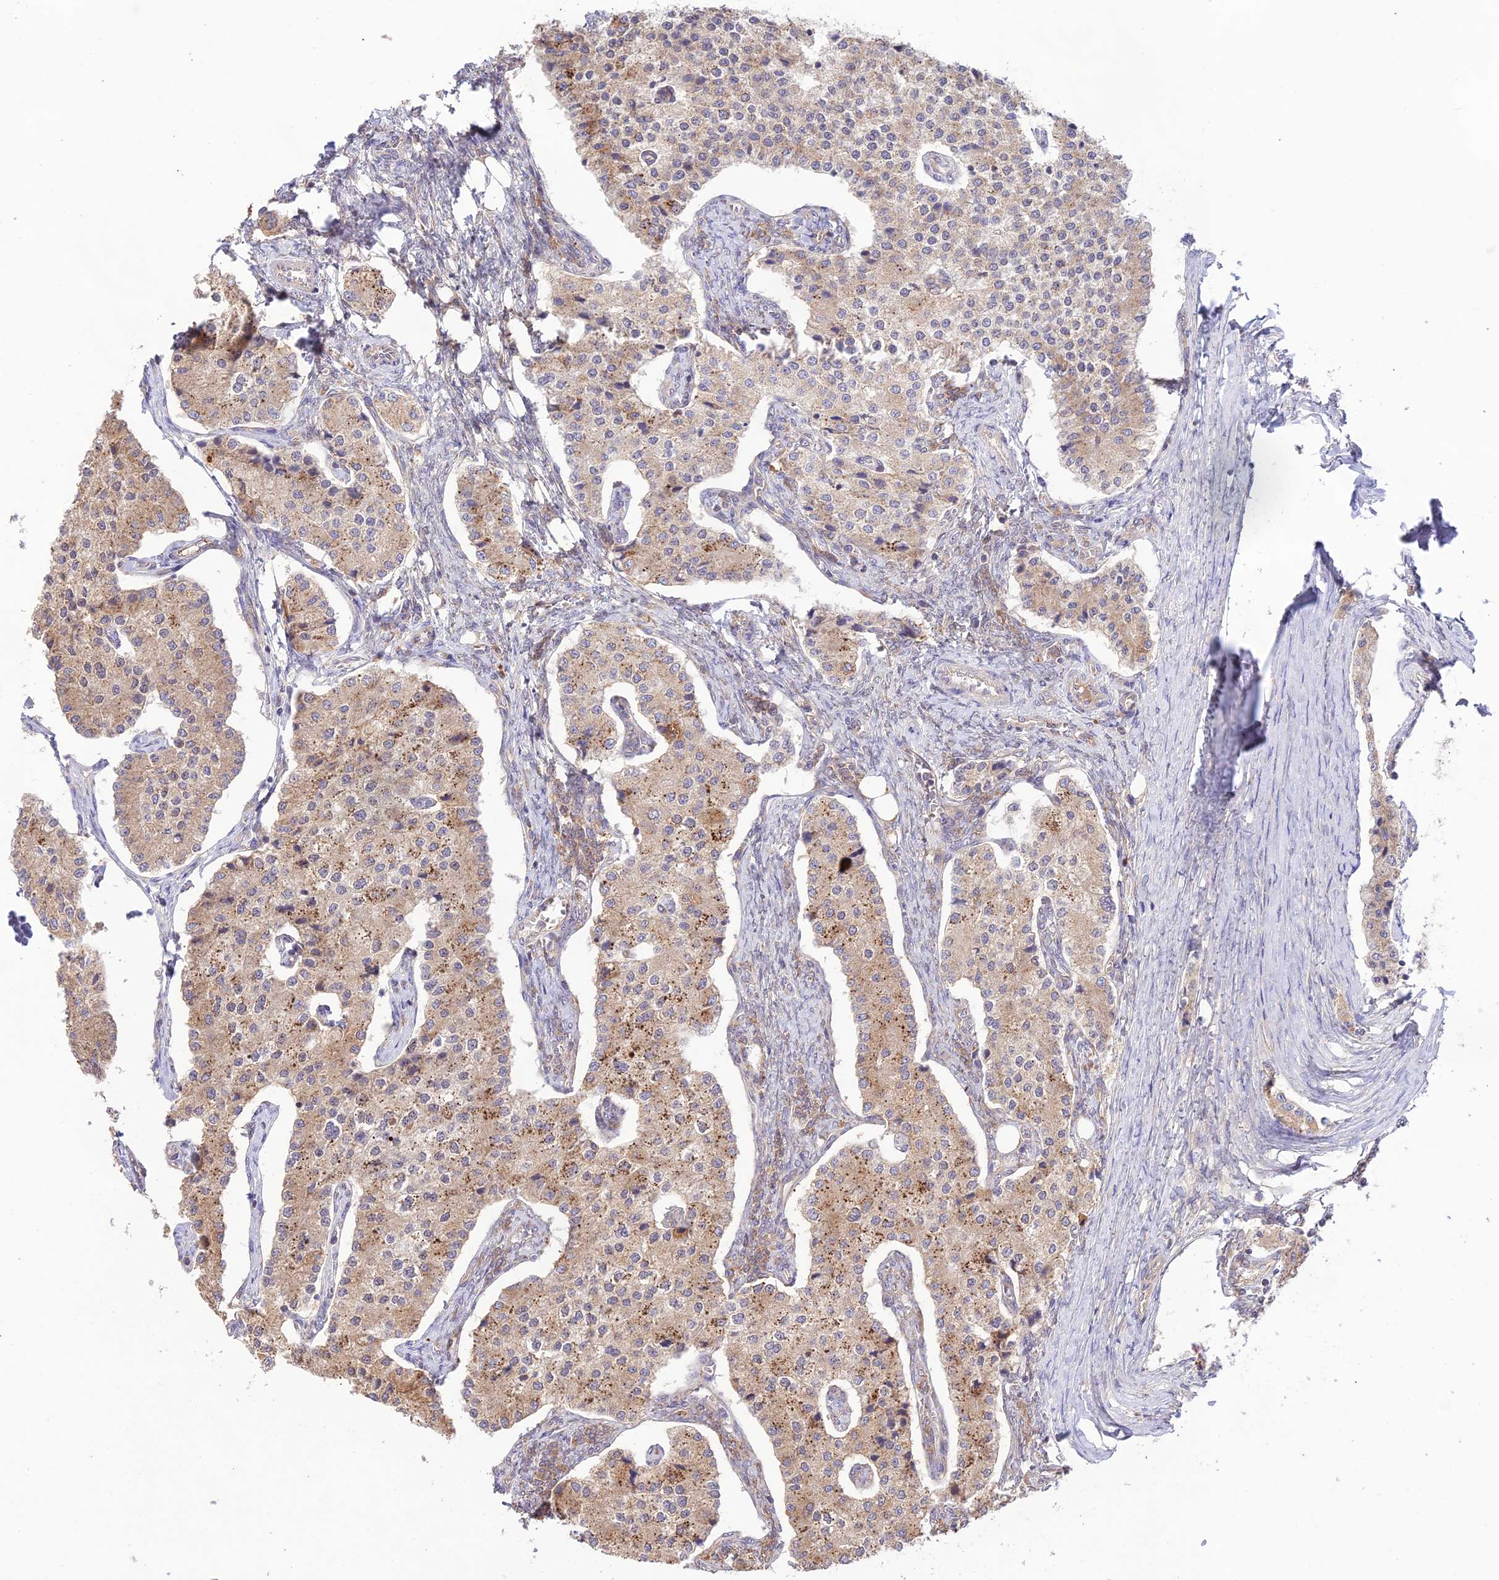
{"staining": {"intensity": "moderate", "quantity": "<25%", "location": "cytoplasmic/membranous"}, "tissue": "carcinoid", "cell_type": "Tumor cells", "image_type": "cancer", "snomed": [{"axis": "morphology", "description": "Carcinoid, malignant, NOS"}, {"axis": "topography", "description": "Colon"}], "caption": "Protein expression analysis of carcinoid (malignant) demonstrates moderate cytoplasmic/membranous positivity in approximately <25% of tumor cells.", "gene": "TMEM259", "patient": {"sex": "female", "age": 52}}